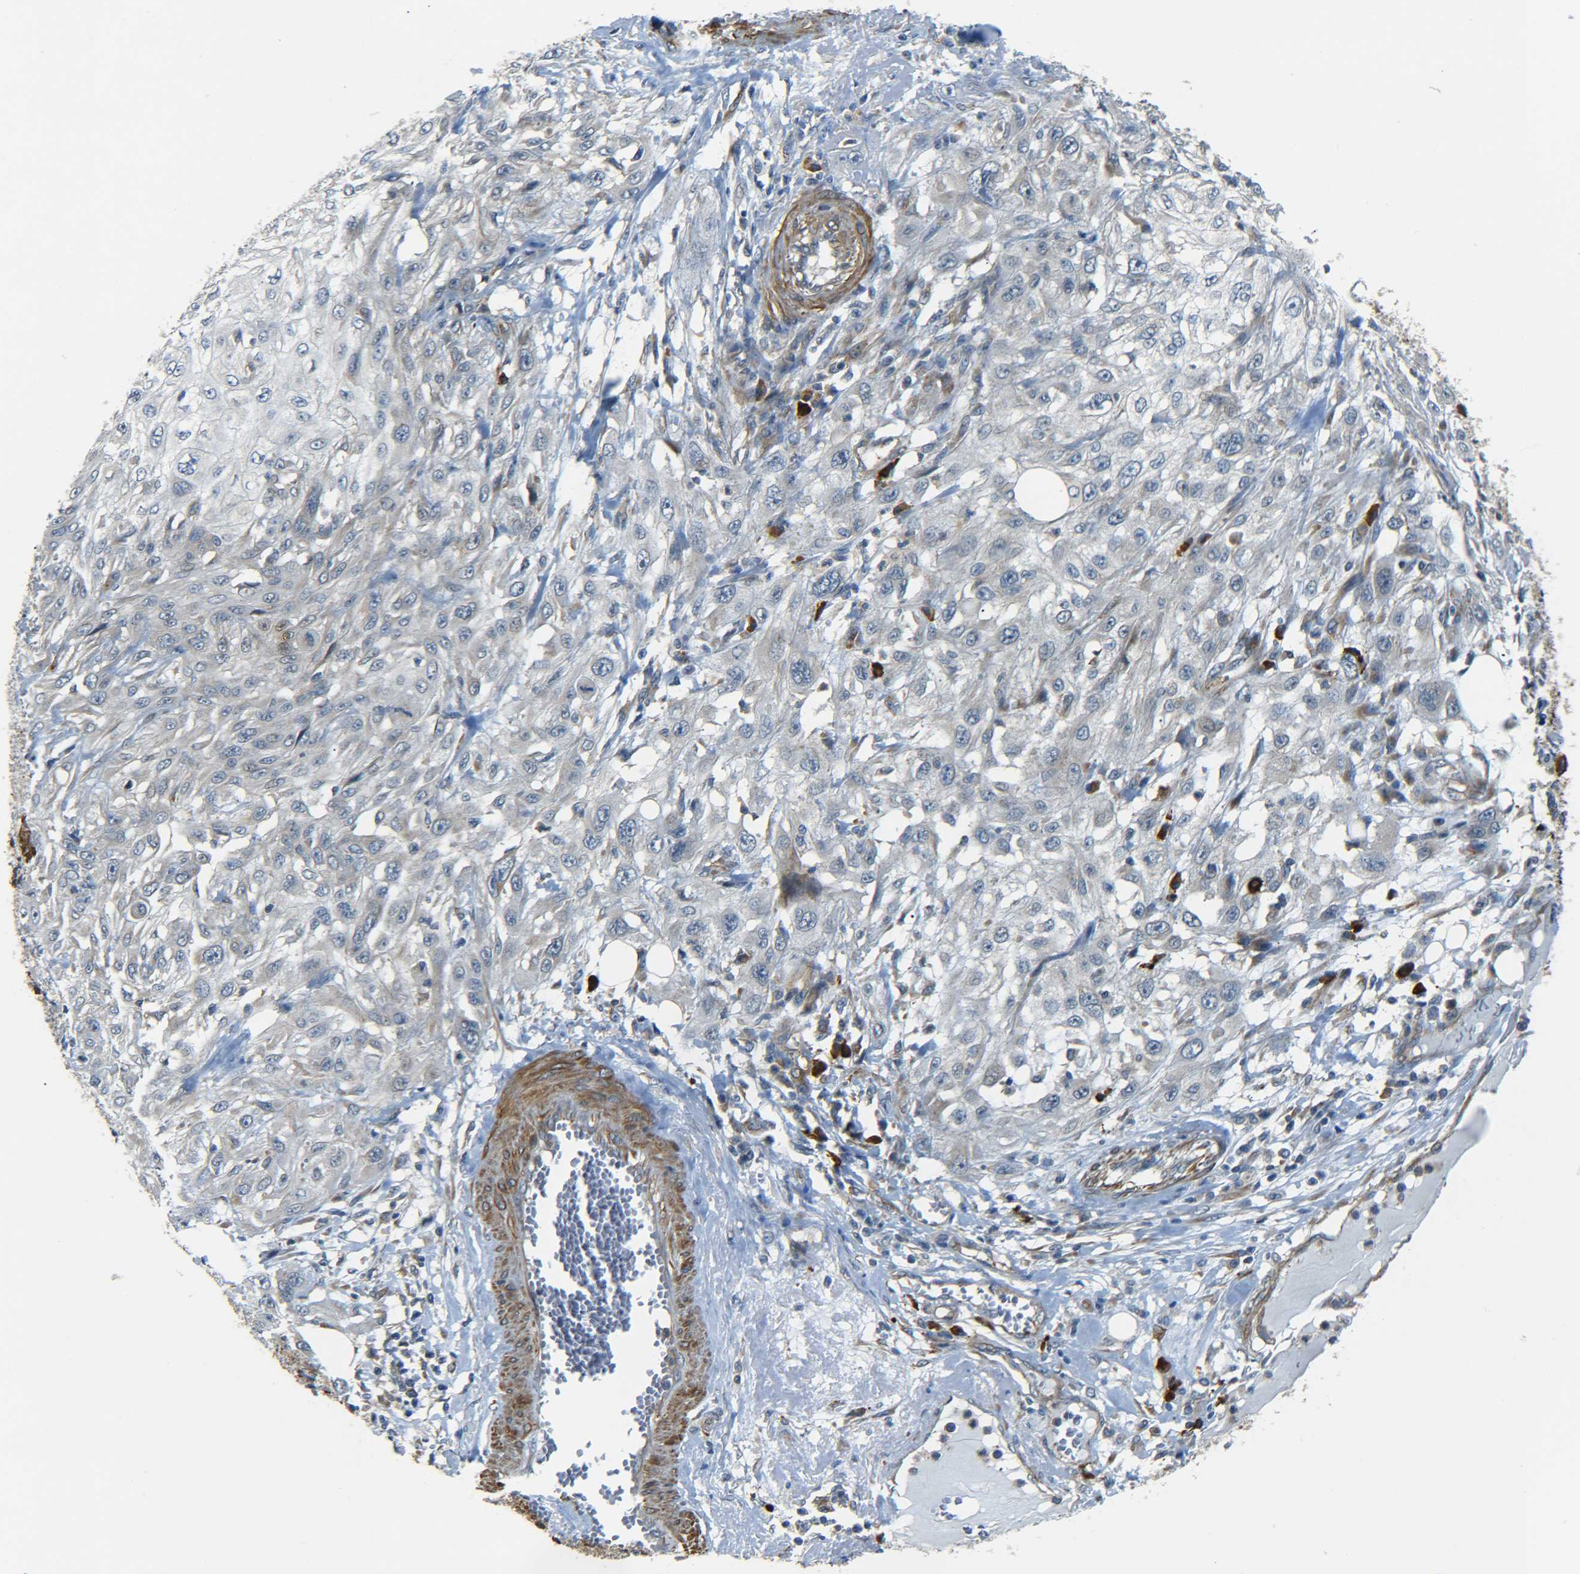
{"staining": {"intensity": "negative", "quantity": "none", "location": "none"}, "tissue": "skin cancer", "cell_type": "Tumor cells", "image_type": "cancer", "snomed": [{"axis": "morphology", "description": "Squamous cell carcinoma, NOS"}, {"axis": "topography", "description": "Skin"}], "caption": "High power microscopy image of an immunohistochemistry (IHC) micrograph of squamous cell carcinoma (skin), revealing no significant expression in tumor cells.", "gene": "MEIS1", "patient": {"sex": "male", "age": 75}}